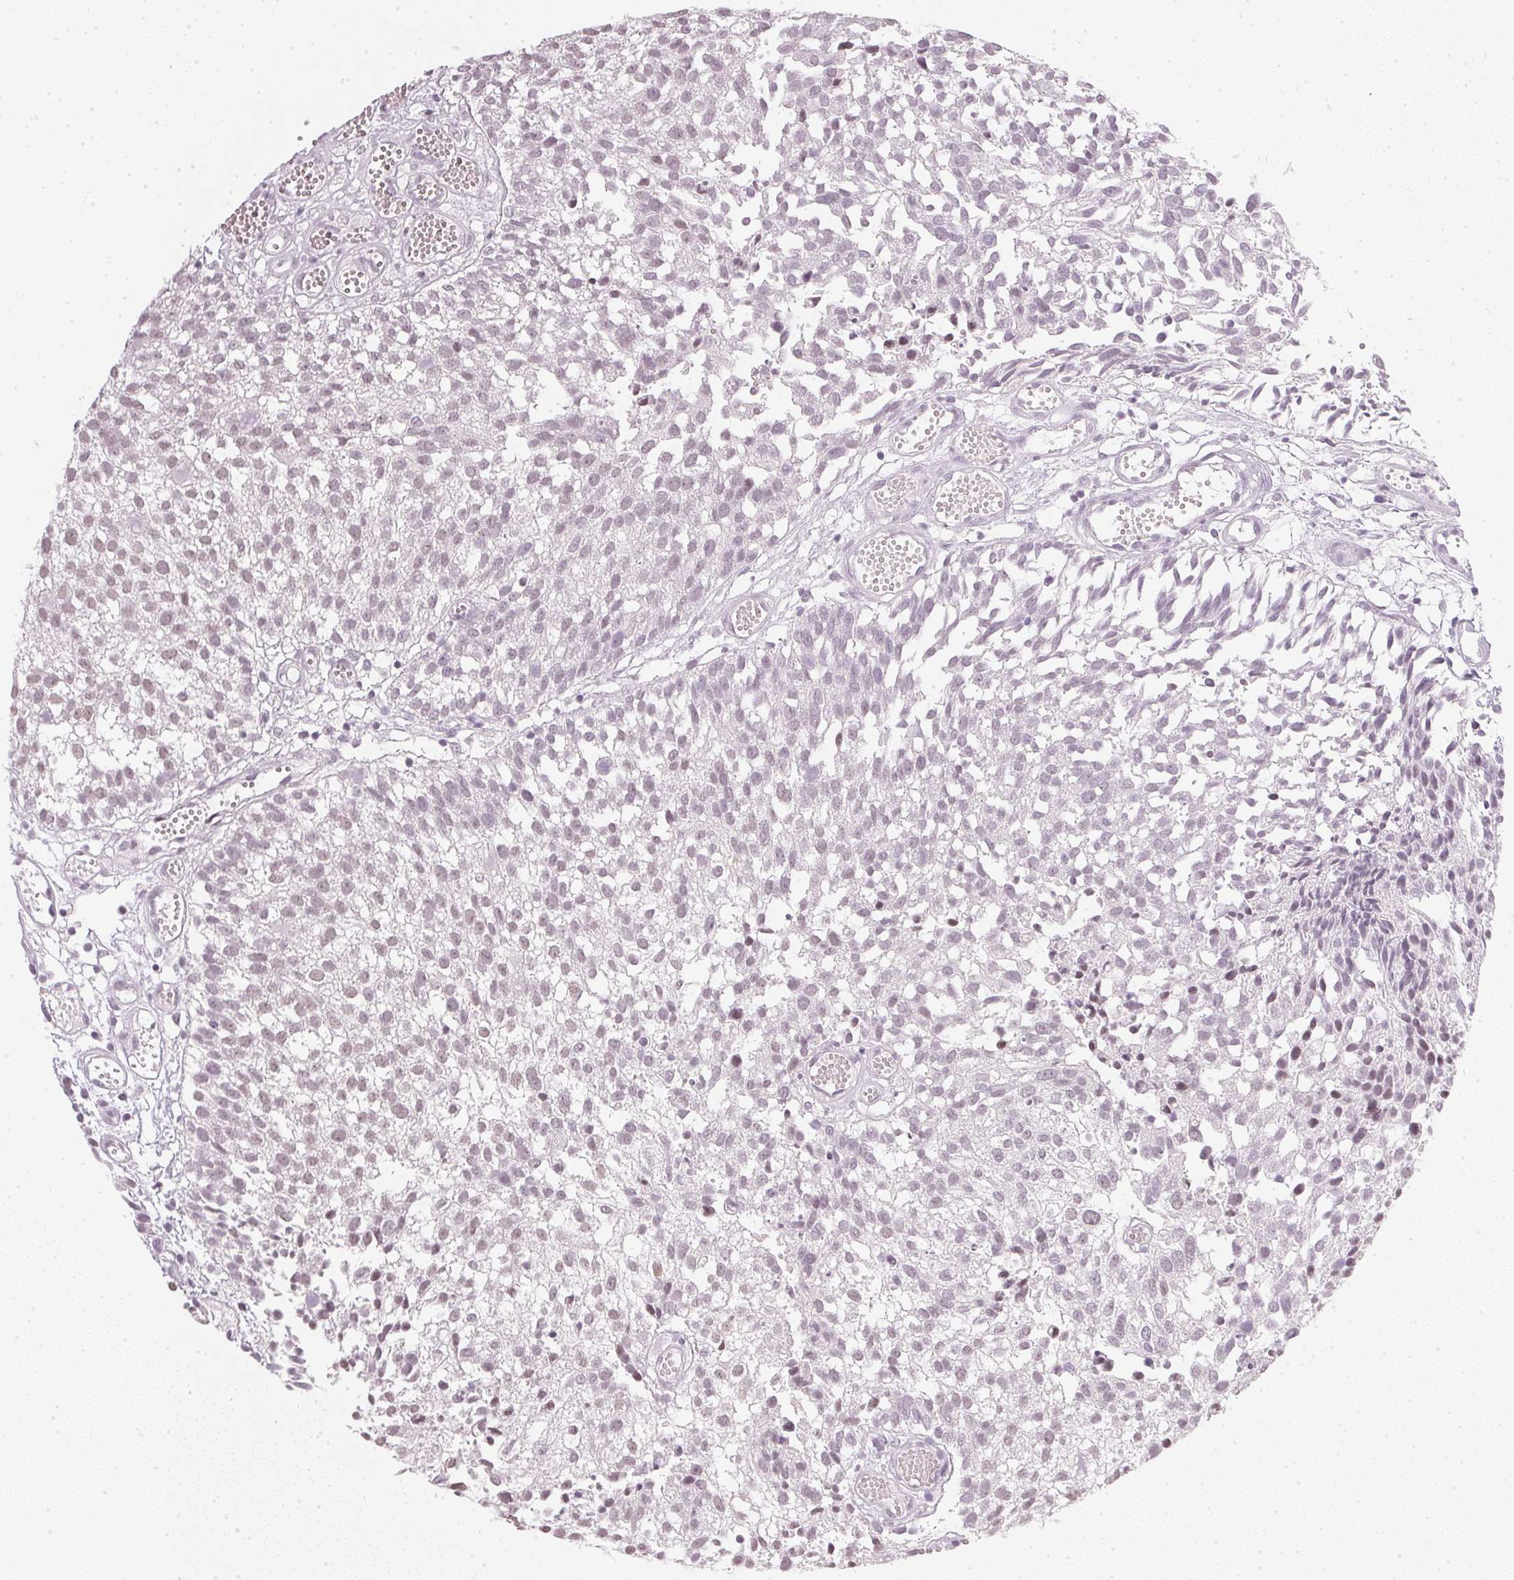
{"staining": {"intensity": "weak", "quantity": "25%-75%", "location": "nuclear"}, "tissue": "urothelial cancer", "cell_type": "Tumor cells", "image_type": "cancer", "snomed": [{"axis": "morphology", "description": "Urothelial carcinoma, Low grade"}, {"axis": "topography", "description": "Urinary bladder"}], "caption": "A brown stain shows weak nuclear staining of a protein in low-grade urothelial carcinoma tumor cells.", "gene": "DNAJC6", "patient": {"sex": "male", "age": 70}}